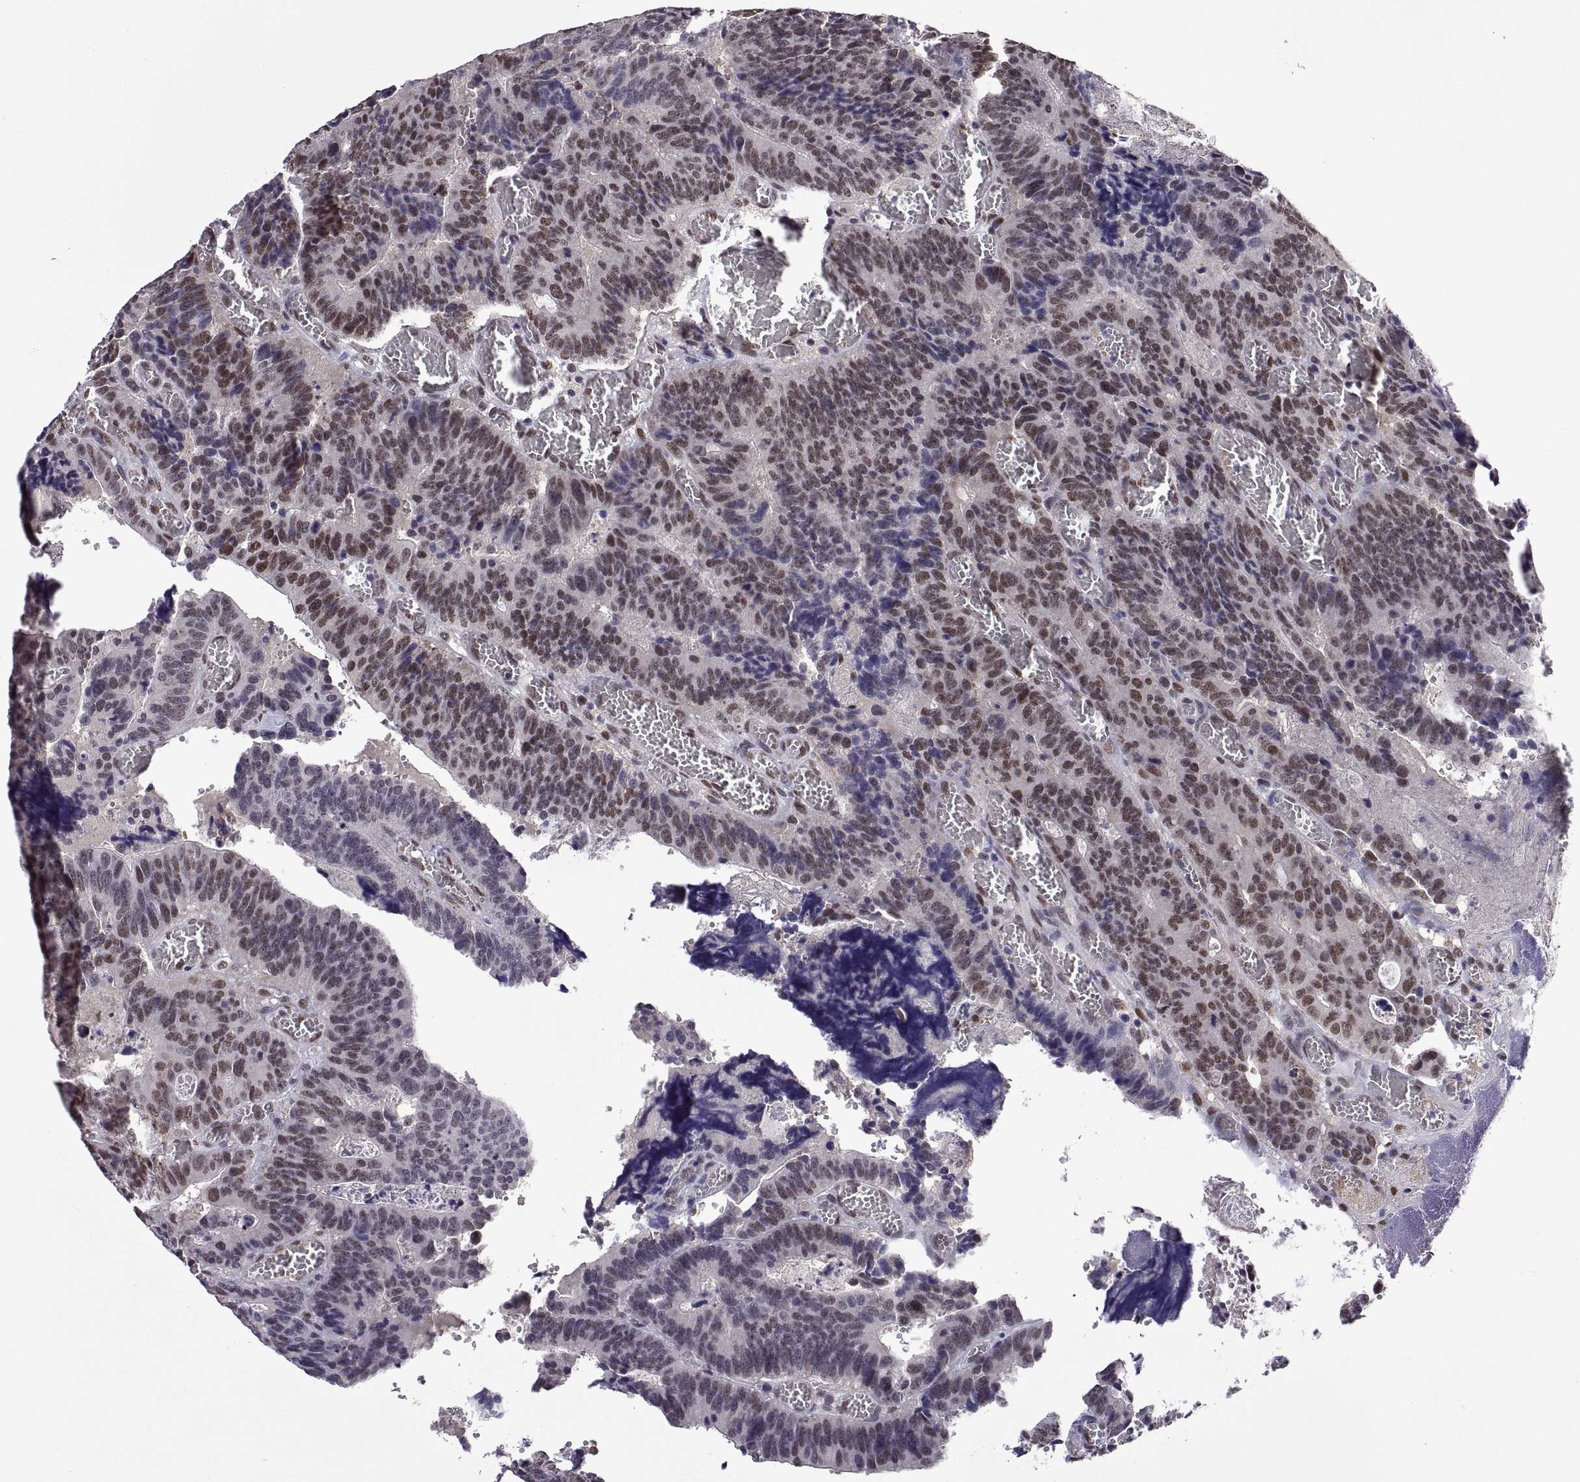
{"staining": {"intensity": "weak", "quantity": ">75%", "location": "nuclear"}, "tissue": "colorectal cancer", "cell_type": "Tumor cells", "image_type": "cancer", "snomed": [{"axis": "morphology", "description": "Adenocarcinoma, NOS"}, {"axis": "topography", "description": "Colon"}], "caption": "A low amount of weak nuclear staining is identified in about >75% of tumor cells in adenocarcinoma (colorectal) tissue.", "gene": "NR4A1", "patient": {"sex": "female", "age": 82}}